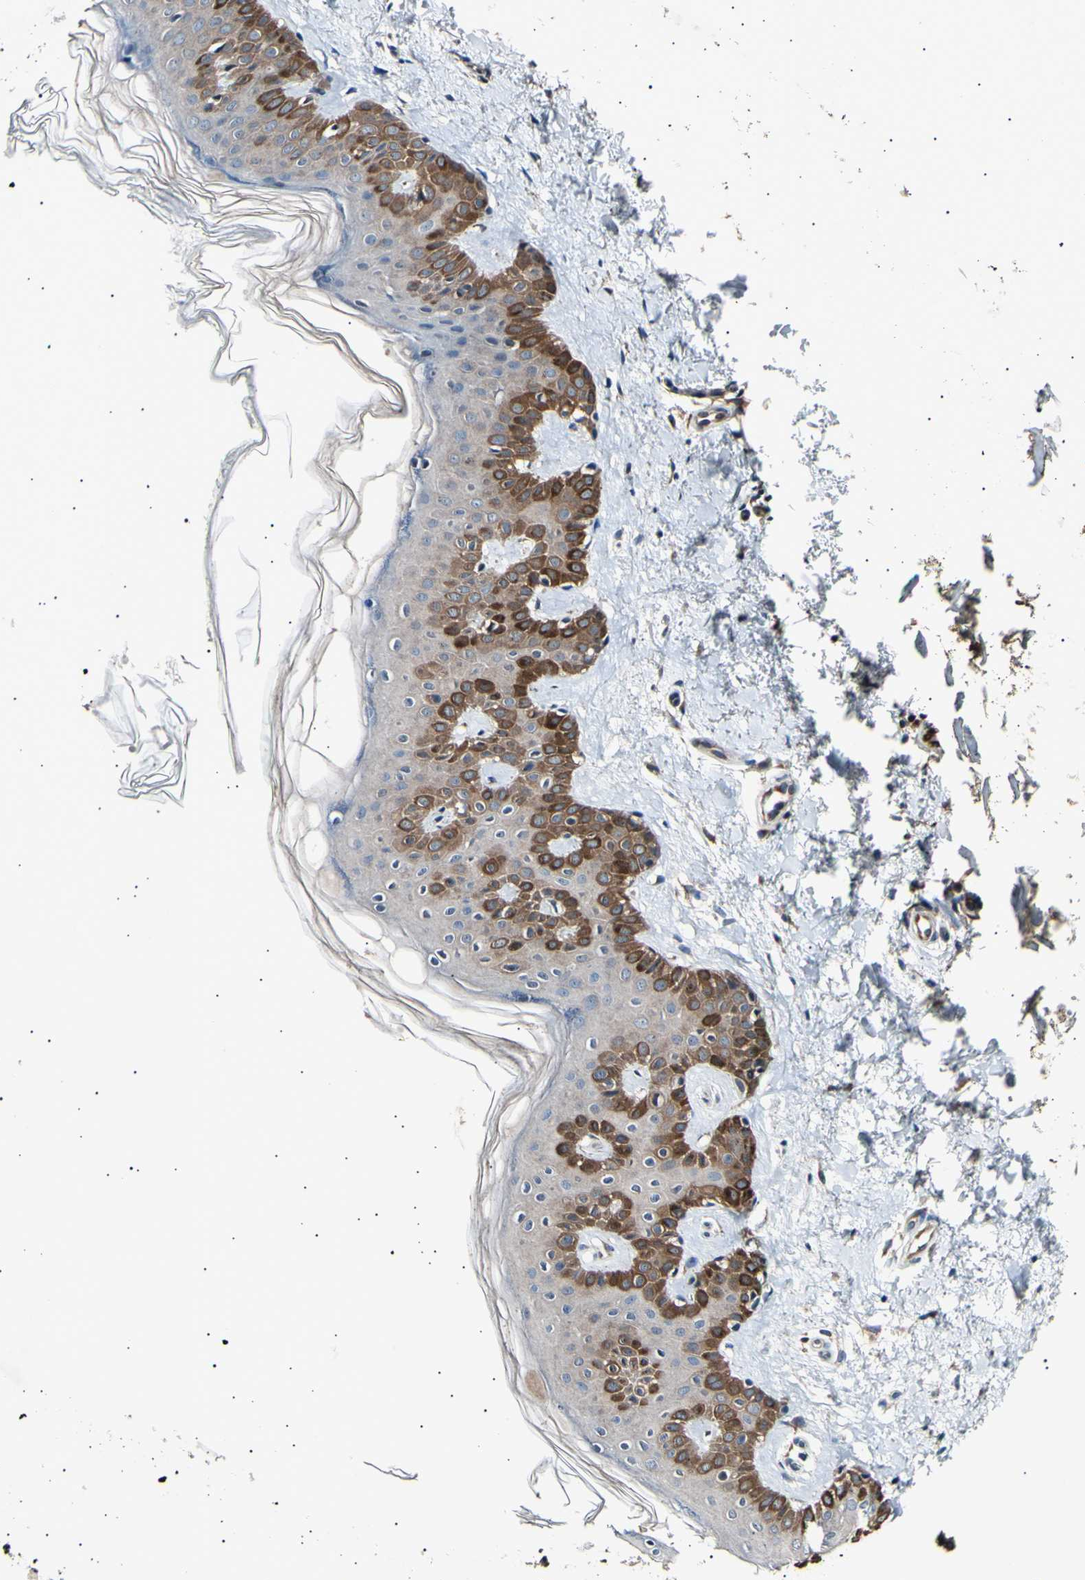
{"staining": {"intensity": "strong", "quantity": "<25%", "location": "cytoplasmic/membranous"}, "tissue": "skin", "cell_type": "Fibroblasts", "image_type": "normal", "snomed": [{"axis": "morphology", "description": "Normal tissue, NOS"}, {"axis": "topography", "description": "Skin"}], "caption": "Immunohistochemical staining of benign skin shows medium levels of strong cytoplasmic/membranous positivity in approximately <25% of fibroblasts.", "gene": "ITGA6", "patient": {"sex": "male", "age": 67}}